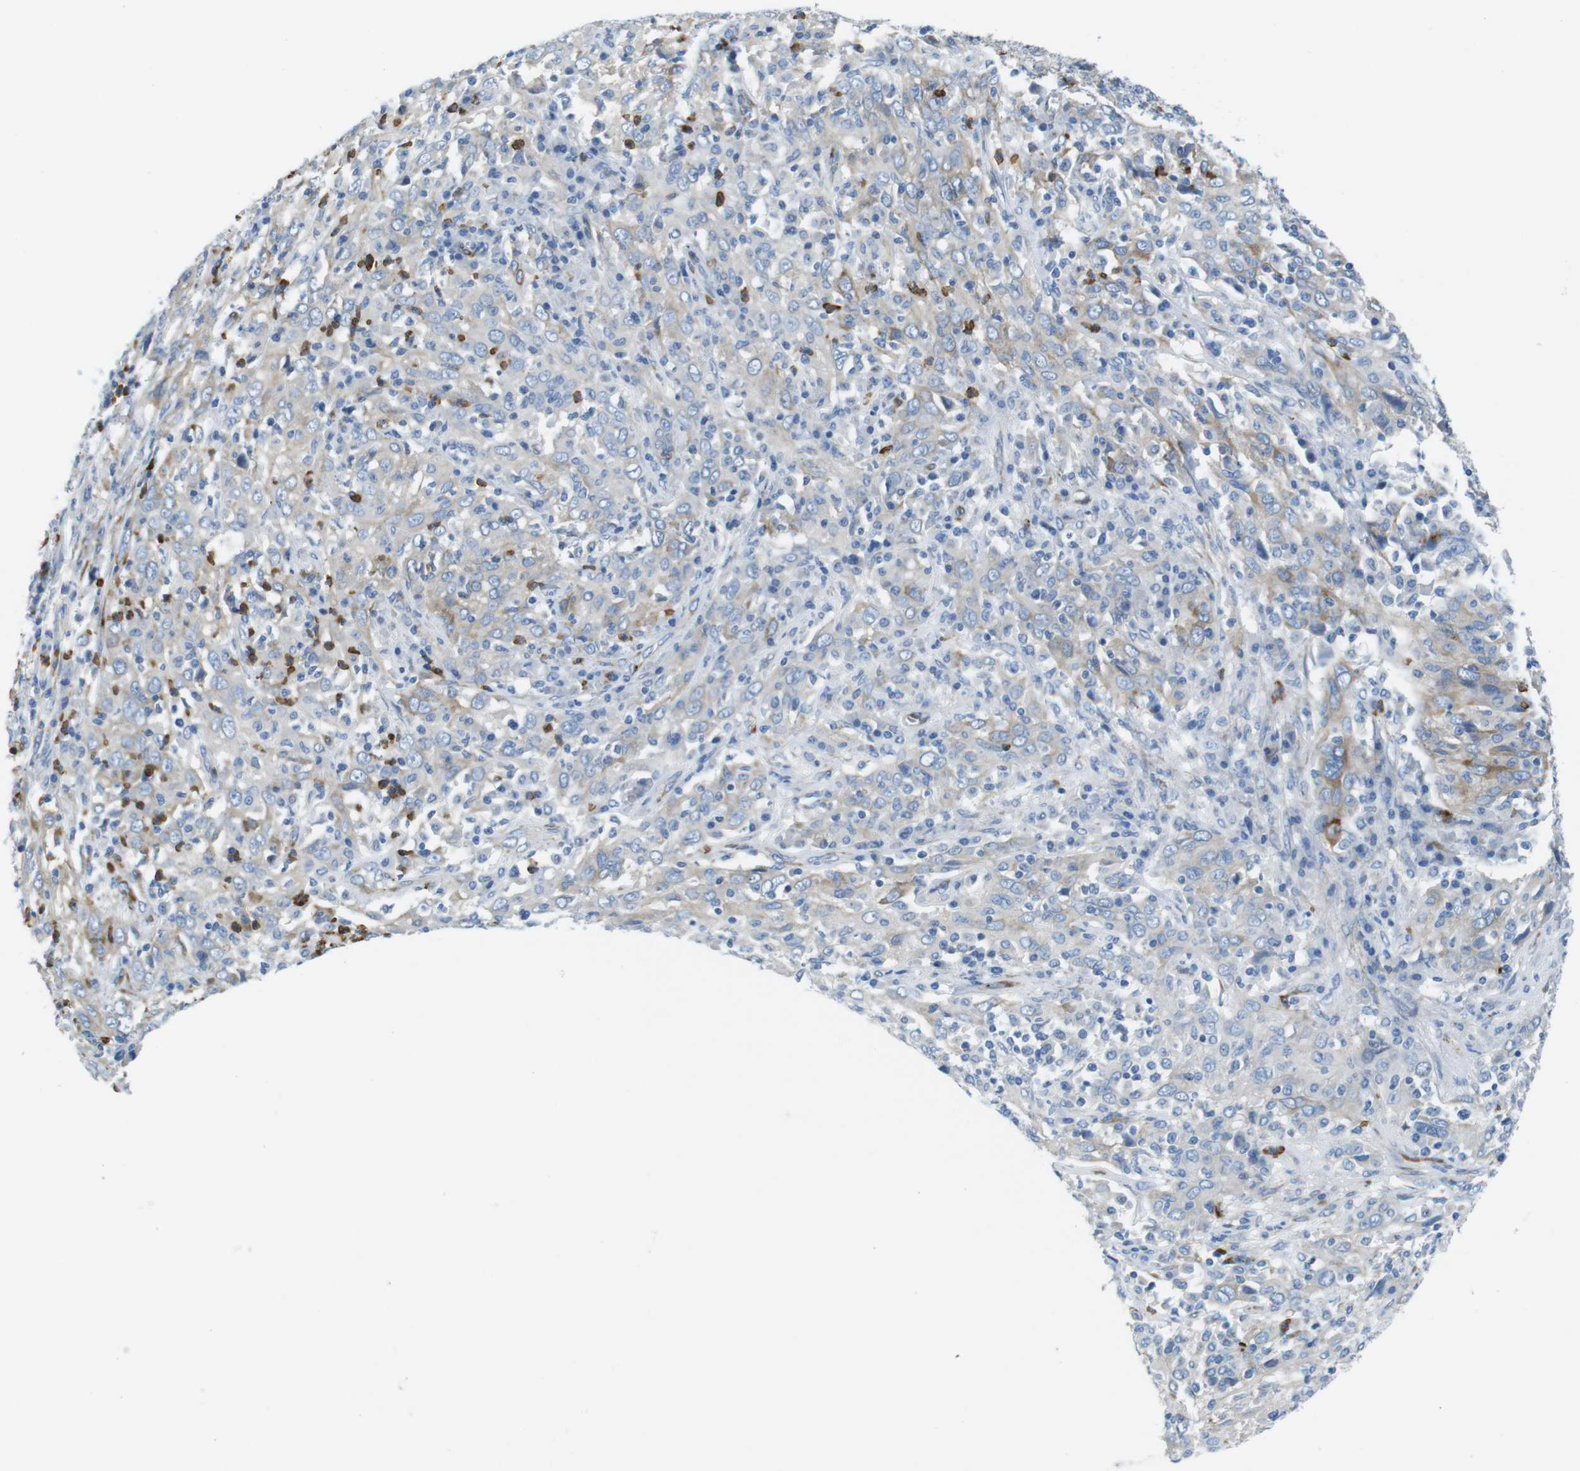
{"staining": {"intensity": "weak", "quantity": "25%-75%", "location": "cytoplasmic/membranous"}, "tissue": "cervical cancer", "cell_type": "Tumor cells", "image_type": "cancer", "snomed": [{"axis": "morphology", "description": "Squamous cell carcinoma, NOS"}, {"axis": "topography", "description": "Cervix"}], "caption": "Immunohistochemistry histopathology image of human cervical squamous cell carcinoma stained for a protein (brown), which demonstrates low levels of weak cytoplasmic/membranous positivity in approximately 25%-75% of tumor cells.", "gene": "EMP2", "patient": {"sex": "female", "age": 46}}